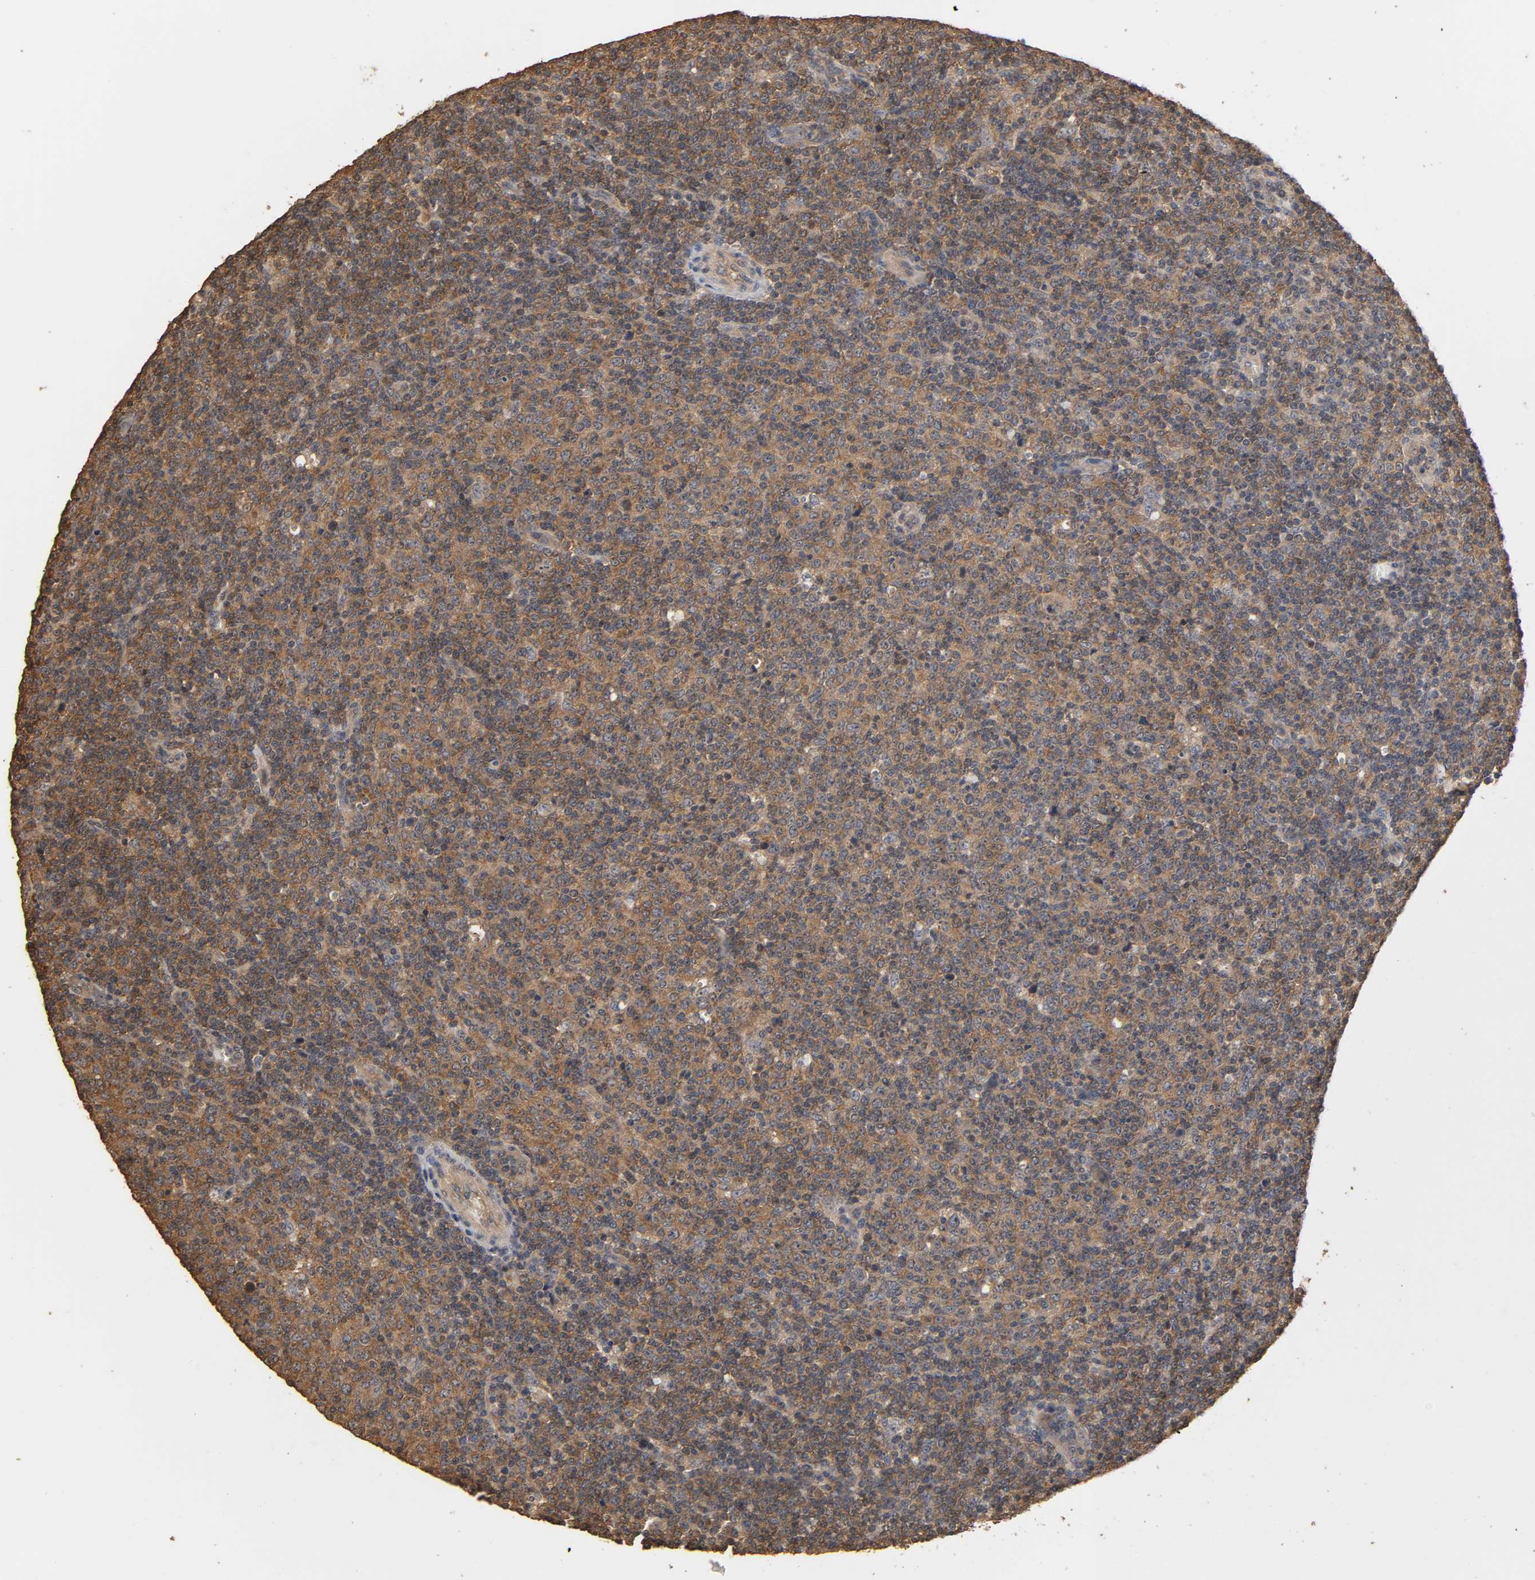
{"staining": {"intensity": "moderate", "quantity": ">75%", "location": "cytoplasmic/membranous"}, "tissue": "lymphoma", "cell_type": "Tumor cells", "image_type": "cancer", "snomed": [{"axis": "morphology", "description": "Malignant lymphoma, non-Hodgkin's type, Low grade"}, {"axis": "topography", "description": "Lymph node"}], "caption": "Brown immunohistochemical staining in human lymphoma exhibits moderate cytoplasmic/membranous expression in approximately >75% of tumor cells. The staining is performed using DAB brown chromogen to label protein expression. The nuclei are counter-stained blue using hematoxylin.", "gene": "ARHGEF7", "patient": {"sex": "male", "age": 70}}